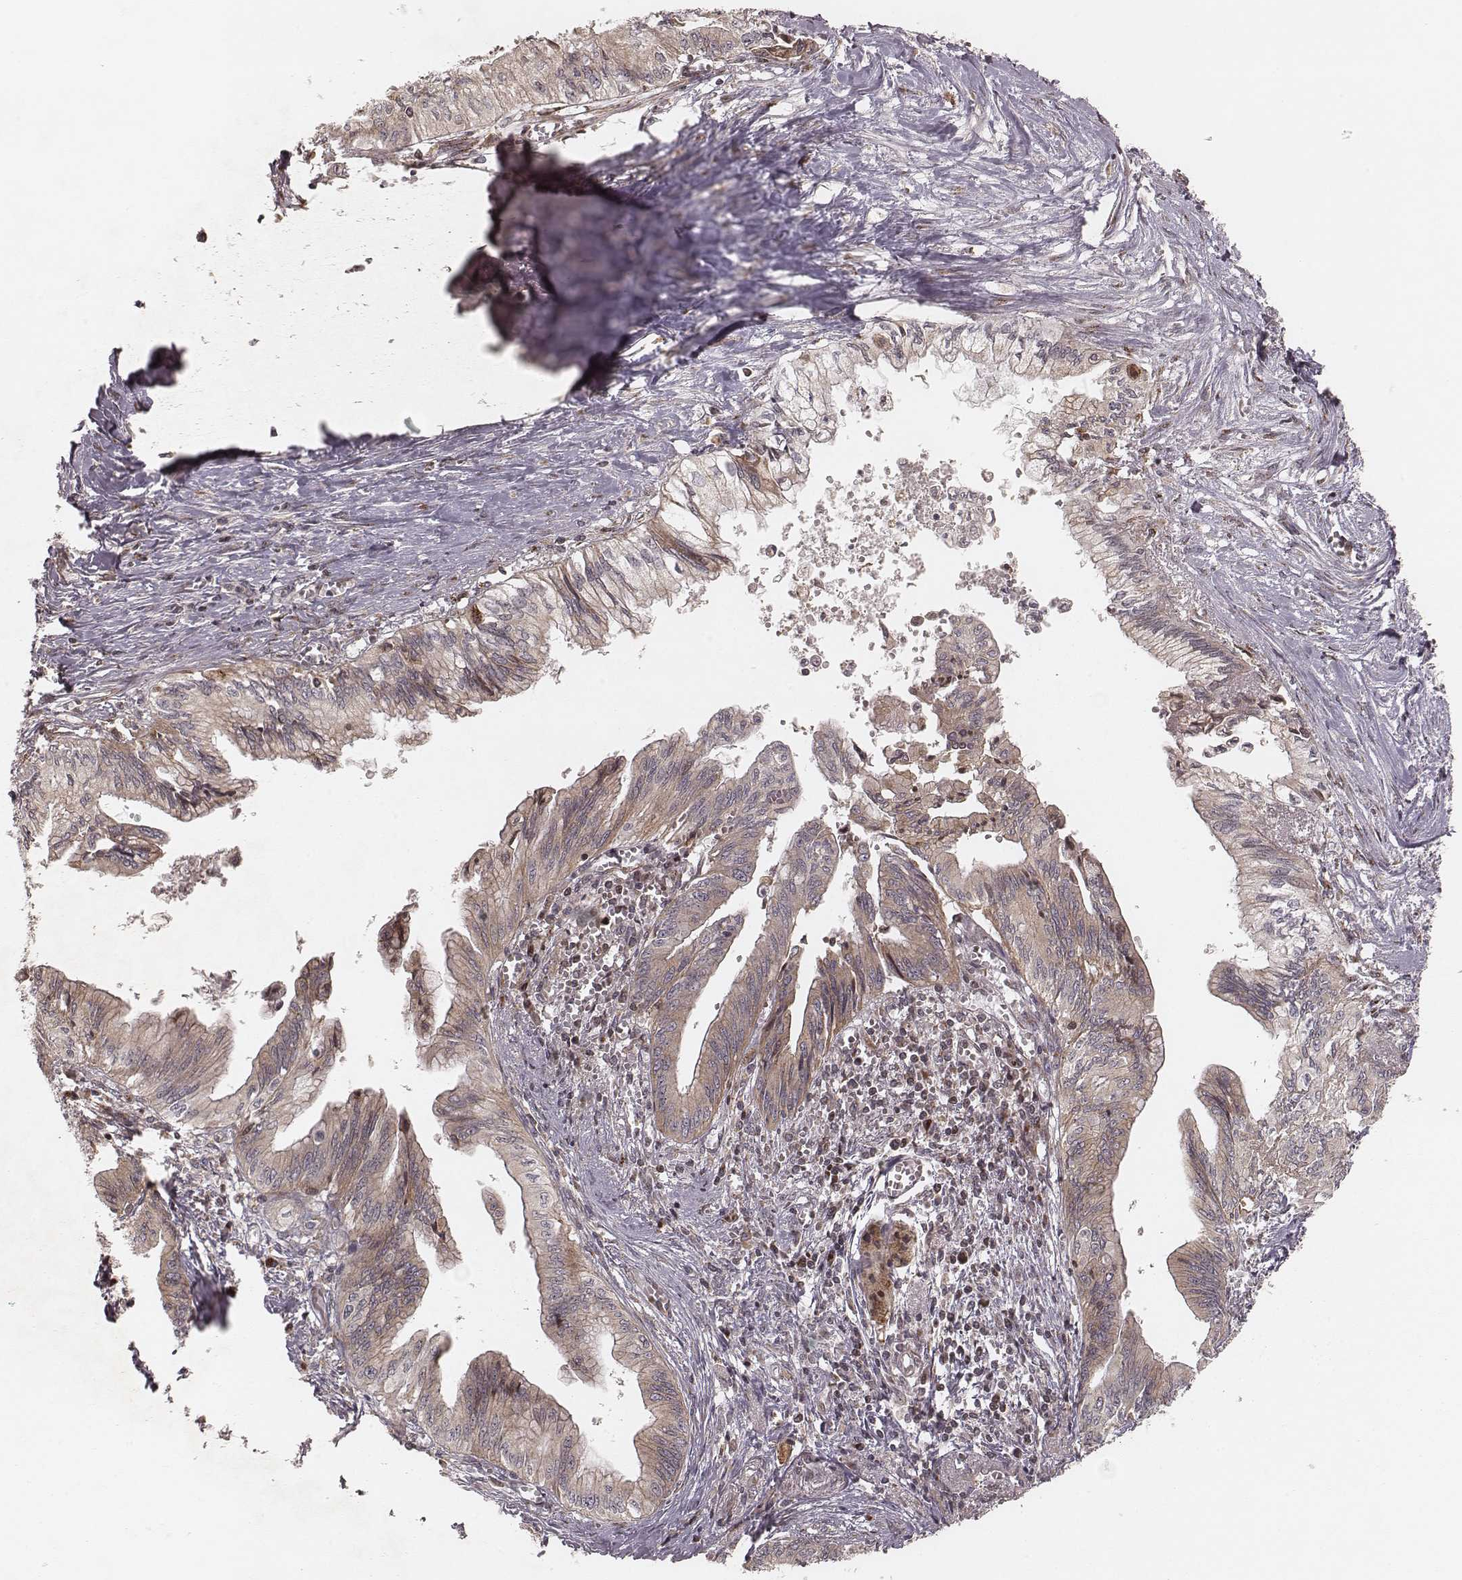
{"staining": {"intensity": "weak", "quantity": ">75%", "location": "cytoplasmic/membranous"}, "tissue": "pancreatic cancer", "cell_type": "Tumor cells", "image_type": "cancer", "snomed": [{"axis": "morphology", "description": "Adenocarcinoma, NOS"}, {"axis": "topography", "description": "Pancreas"}], "caption": "Human pancreatic cancer stained with a brown dye reveals weak cytoplasmic/membranous positive staining in about >75% of tumor cells.", "gene": "MYO19", "patient": {"sex": "female", "age": 61}}